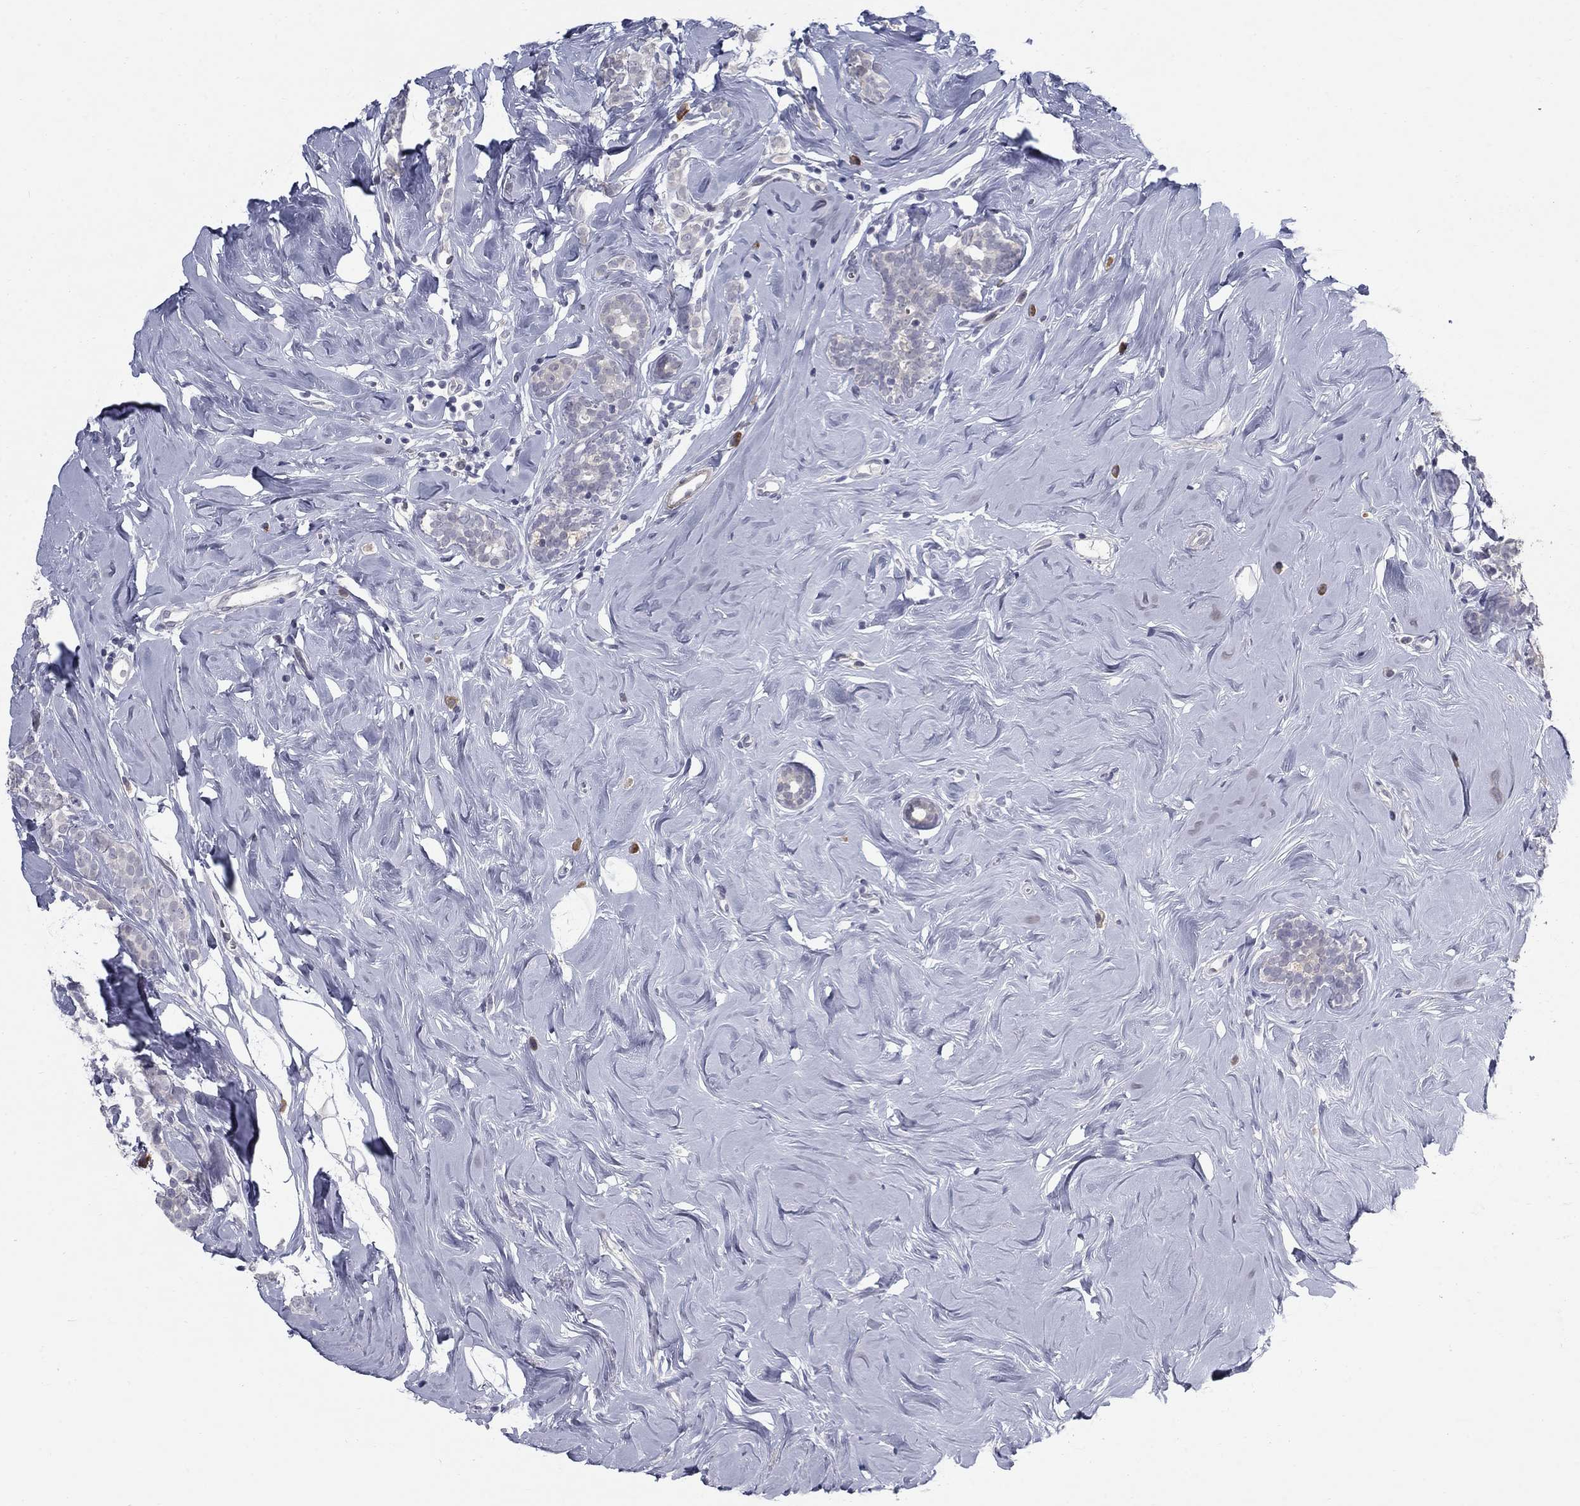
{"staining": {"intensity": "negative", "quantity": "none", "location": "none"}, "tissue": "breast cancer", "cell_type": "Tumor cells", "image_type": "cancer", "snomed": [{"axis": "morphology", "description": "Lobular carcinoma"}, {"axis": "topography", "description": "Breast"}], "caption": "A high-resolution image shows immunohistochemistry (IHC) staining of breast cancer (lobular carcinoma), which exhibits no significant staining in tumor cells.", "gene": "NTRK2", "patient": {"sex": "female", "age": 49}}